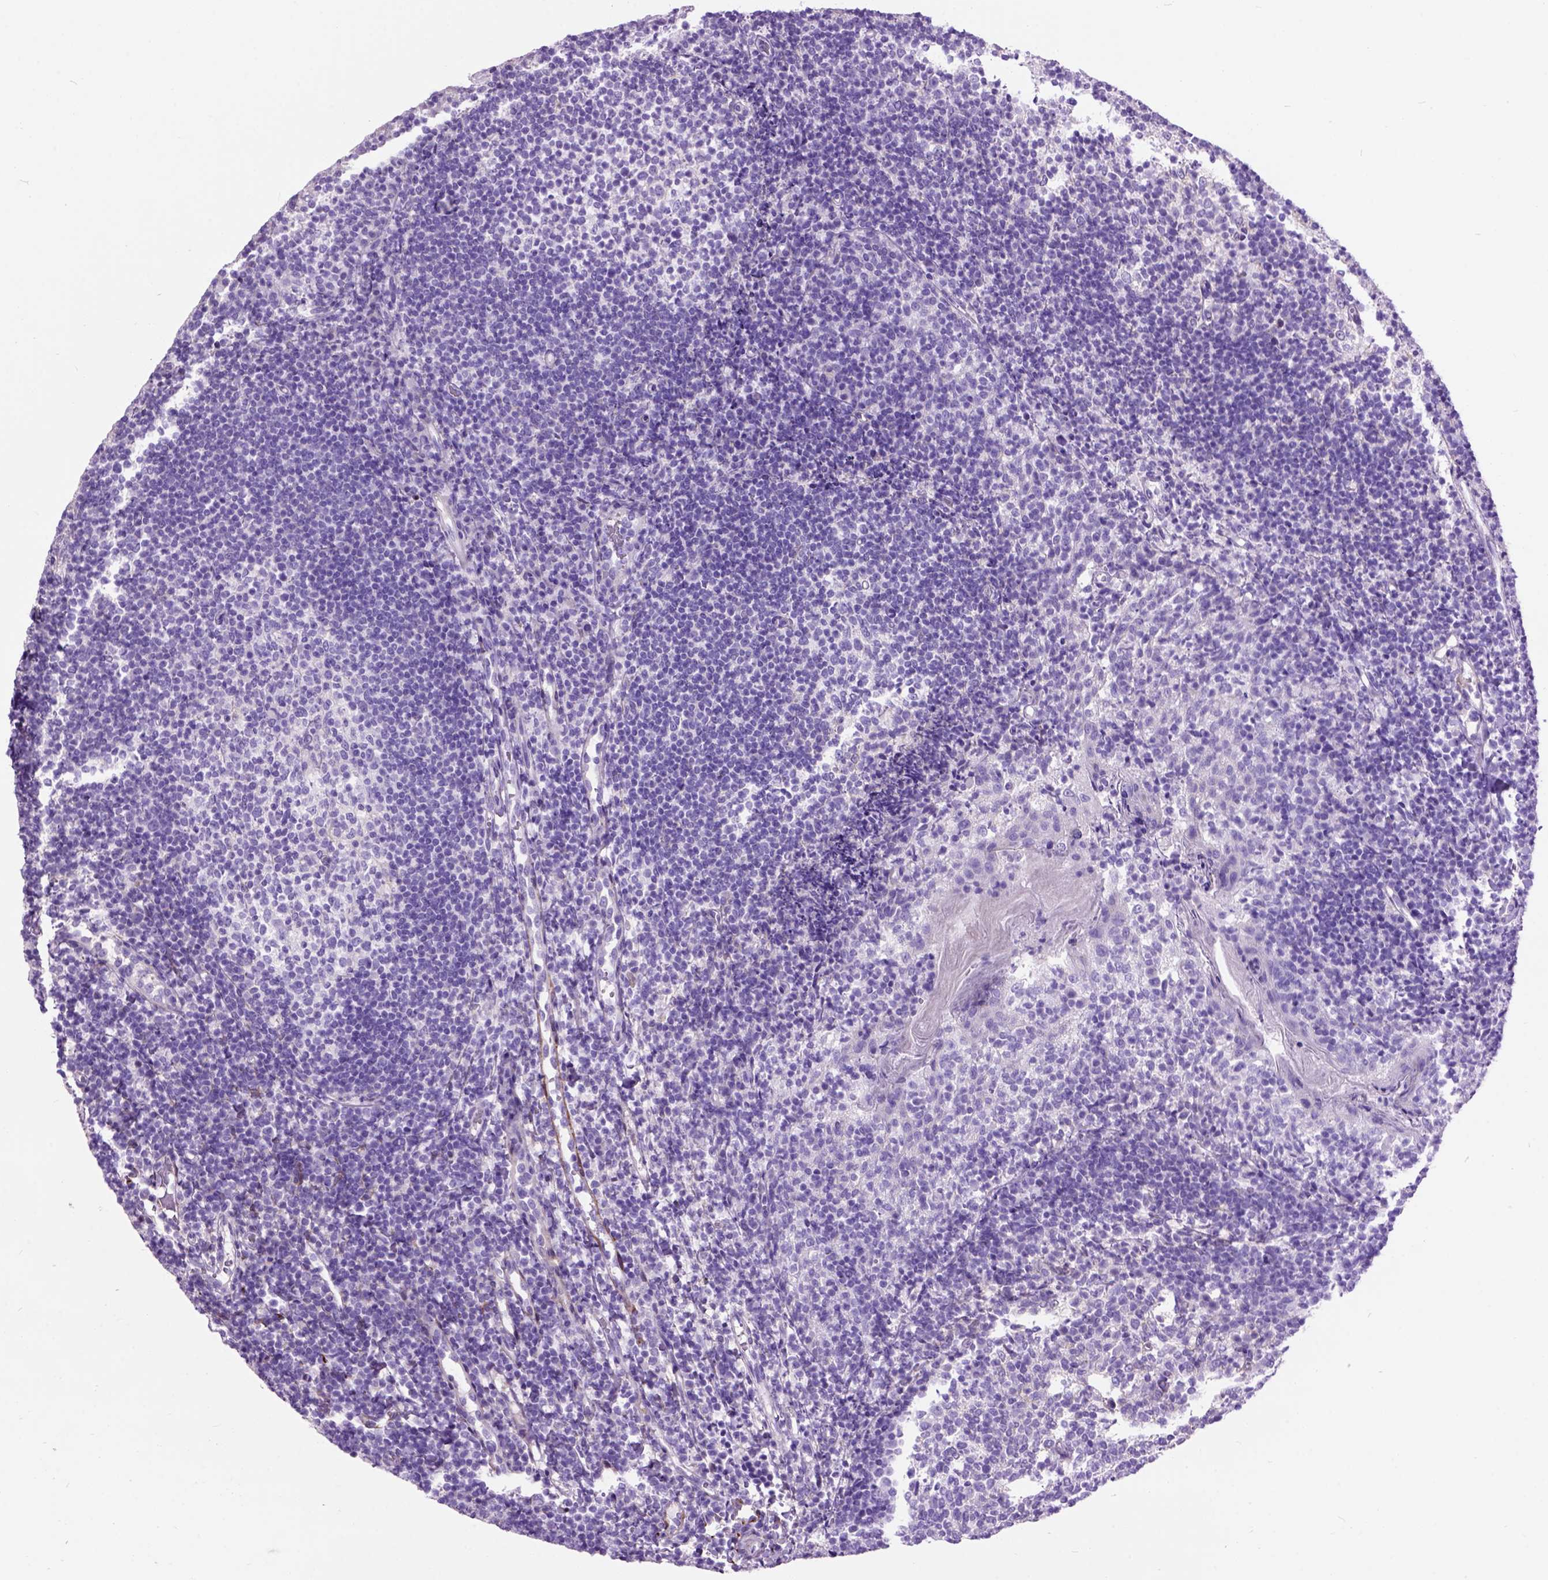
{"staining": {"intensity": "negative", "quantity": "none", "location": "none"}, "tissue": "tonsil", "cell_type": "Germinal center cells", "image_type": "normal", "snomed": [{"axis": "morphology", "description": "Normal tissue, NOS"}, {"axis": "topography", "description": "Tonsil"}], "caption": "This is a micrograph of immunohistochemistry staining of benign tonsil, which shows no staining in germinal center cells. (DAB (3,3'-diaminobenzidine) immunohistochemistry (IHC) with hematoxylin counter stain).", "gene": "MAPT", "patient": {"sex": "female", "age": 10}}